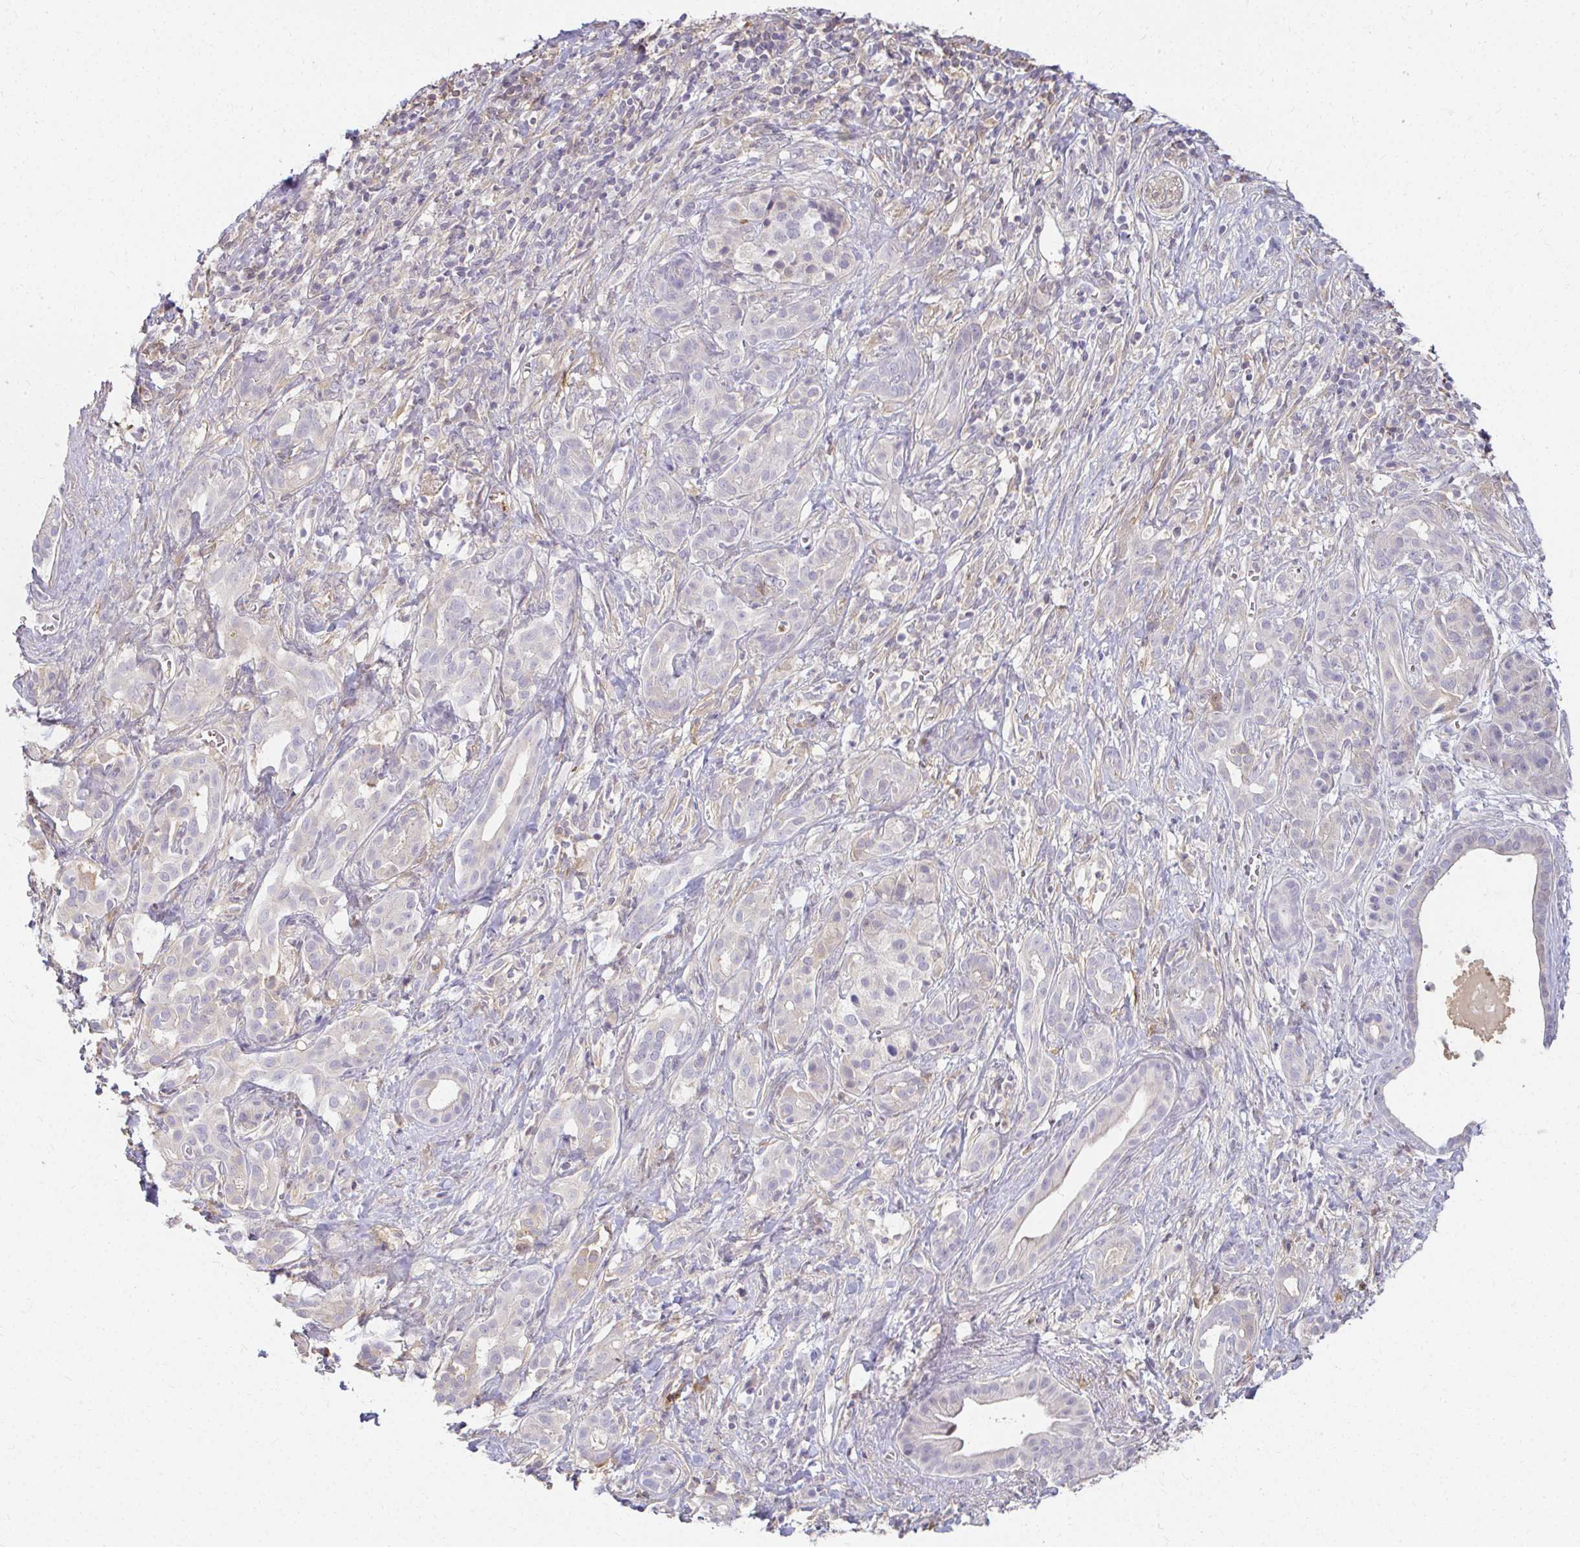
{"staining": {"intensity": "negative", "quantity": "none", "location": "none"}, "tissue": "pancreatic cancer", "cell_type": "Tumor cells", "image_type": "cancer", "snomed": [{"axis": "morphology", "description": "Adenocarcinoma, NOS"}, {"axis": "topography", "description": "Pancreas"}], "caption": "Photomicrograph shows no protein staining in tumor cells of pancreatic adenocarcinoma tissue.", "gene": "LOXL4", "patient": {"sex": "male", "age": 61}}